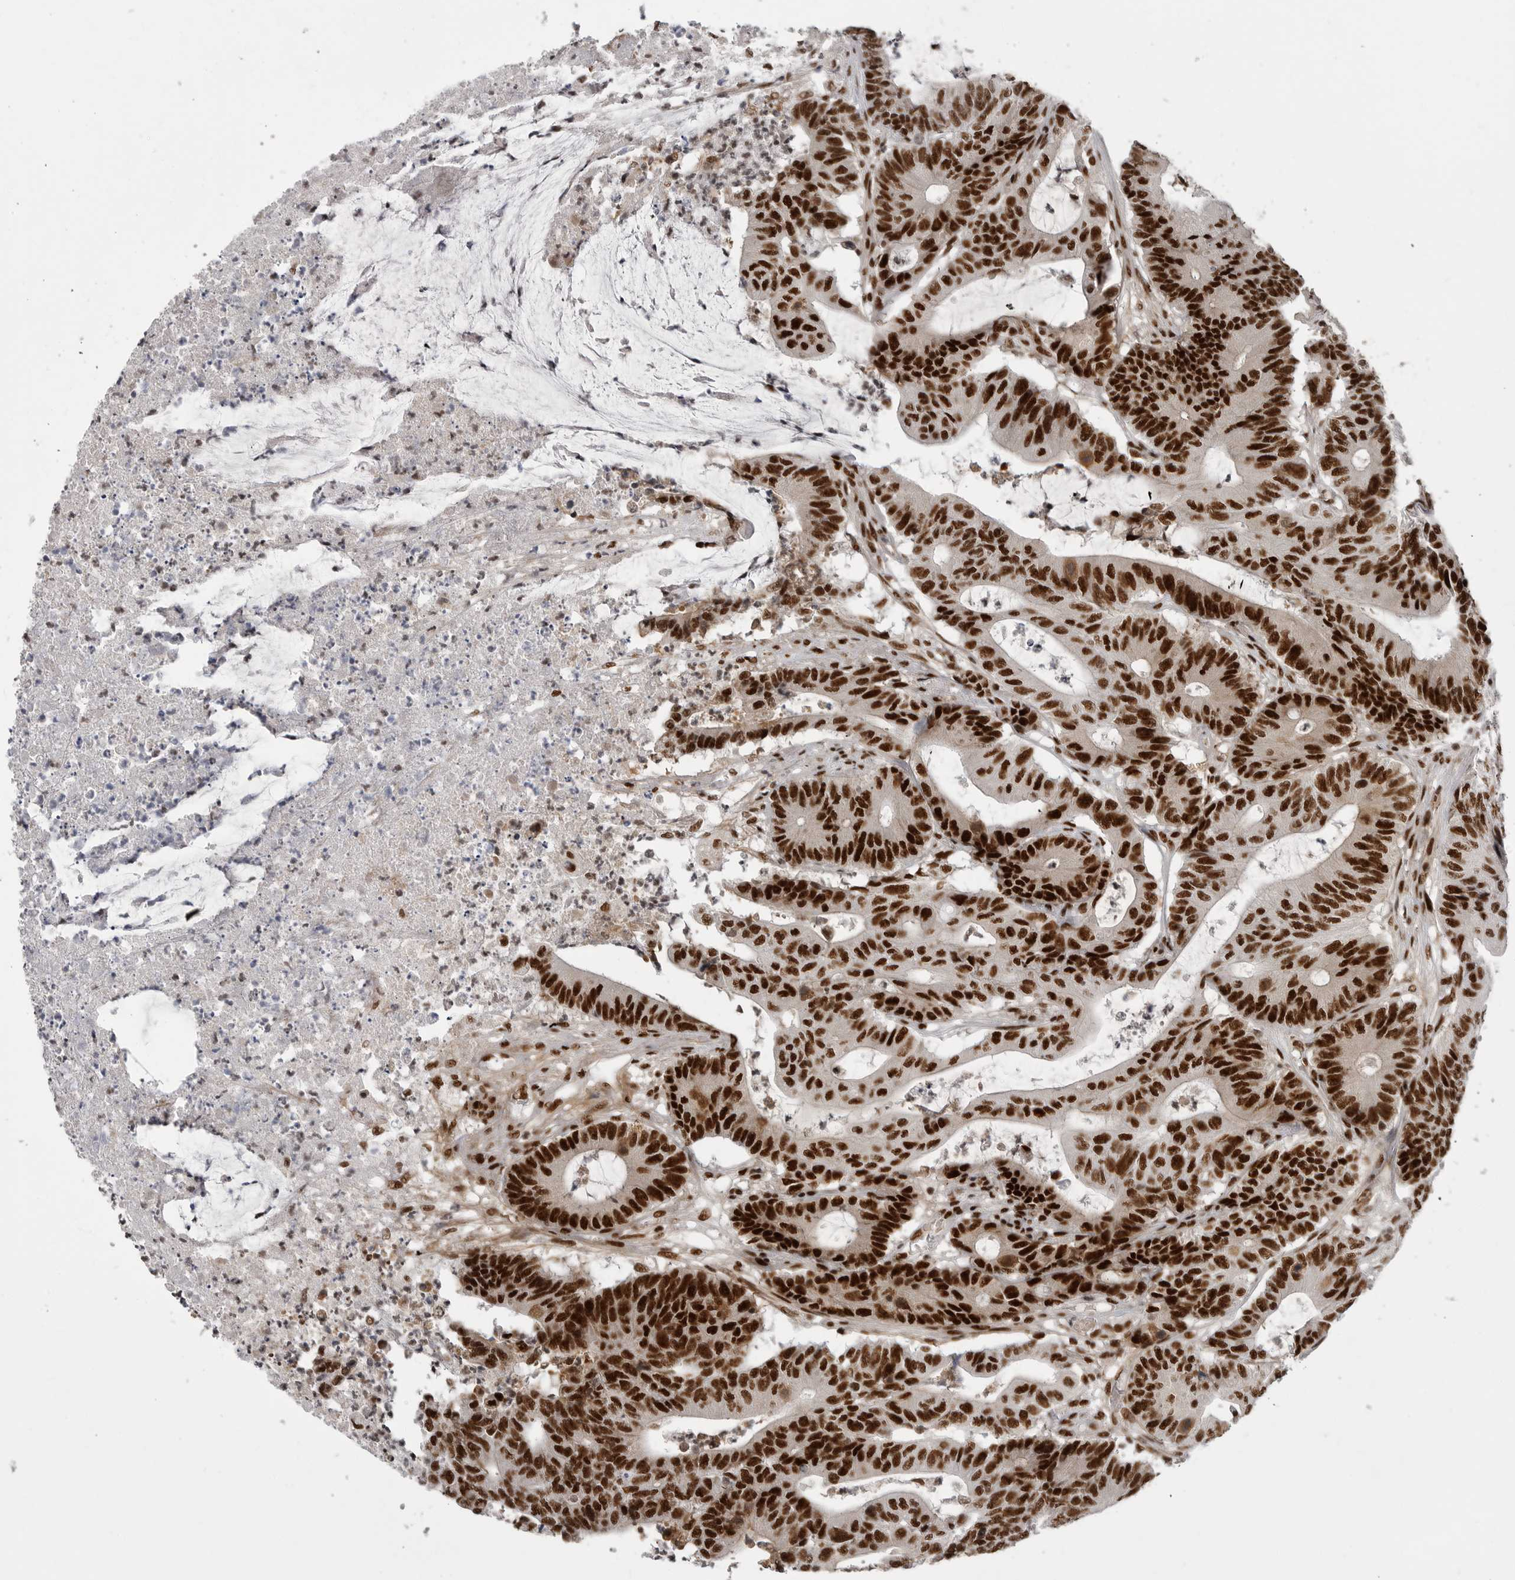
{"staining": {"intensity": "strong", "quantity": ">75%", "location": "nuclear"}, "tissue": "colorectal cancer", "cell_type": "Tumor cells", "image_type": "cancer", "snomed": [{"axis": "morphology", "description": "Adenocarcinoma, NOS"}, {"axis": "topography", "description": "Colon"}], "caption": "Immunohistochemical staining of colorectal cancer (adenocarcinoma) shows high levels of strong nuclear expression in approximately >75% of tumor cells. Using DAB (brown) and hematoxylin (blue) stains, captured at high magnification using brightfield microscopy.", "gene": "PPP1R8", "patient": {"sex": "female", "age": 84}}